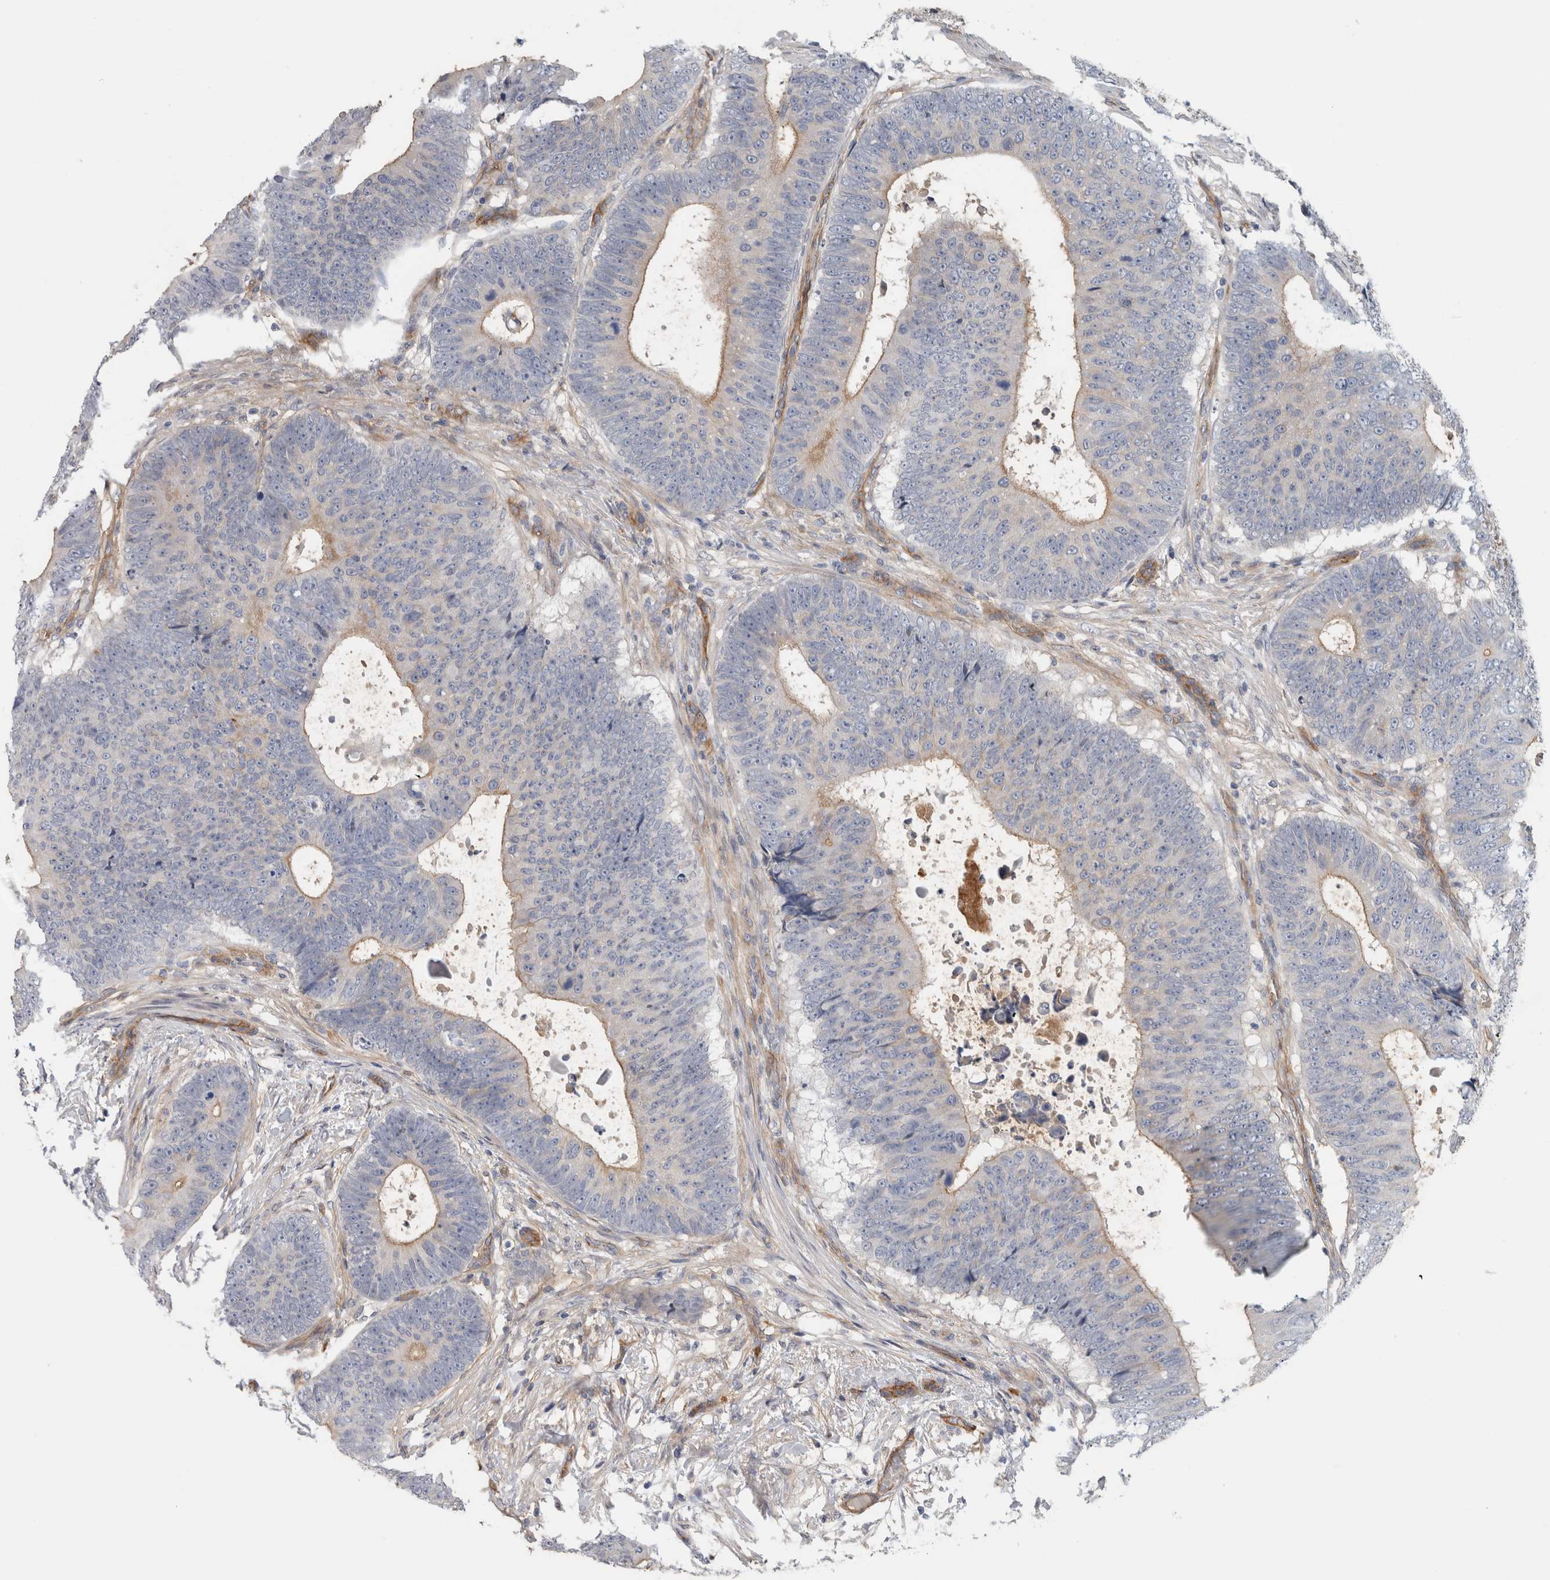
{"staining": {"intensity": "weak", "quantity": "25%-75%", "location": "cytoplasmic/membranous"}, "tissue": "colorectal cancer", "cell_type": "Tumor cells", "image_type": "cancer", "snomed": [{"axis": "morphology", "description": "Adenocarcinoma, NOS"}, {"axis": "topography", "description": "Colon"}], "caption": "Immunohistochemistry of human colorectal cancer shows low levels of weak cytoplasmic/membranous staining in approximately 25%-75% of tumor cells.", "gene": "CD59", "patient": {"sex": "male", "age": 56}}